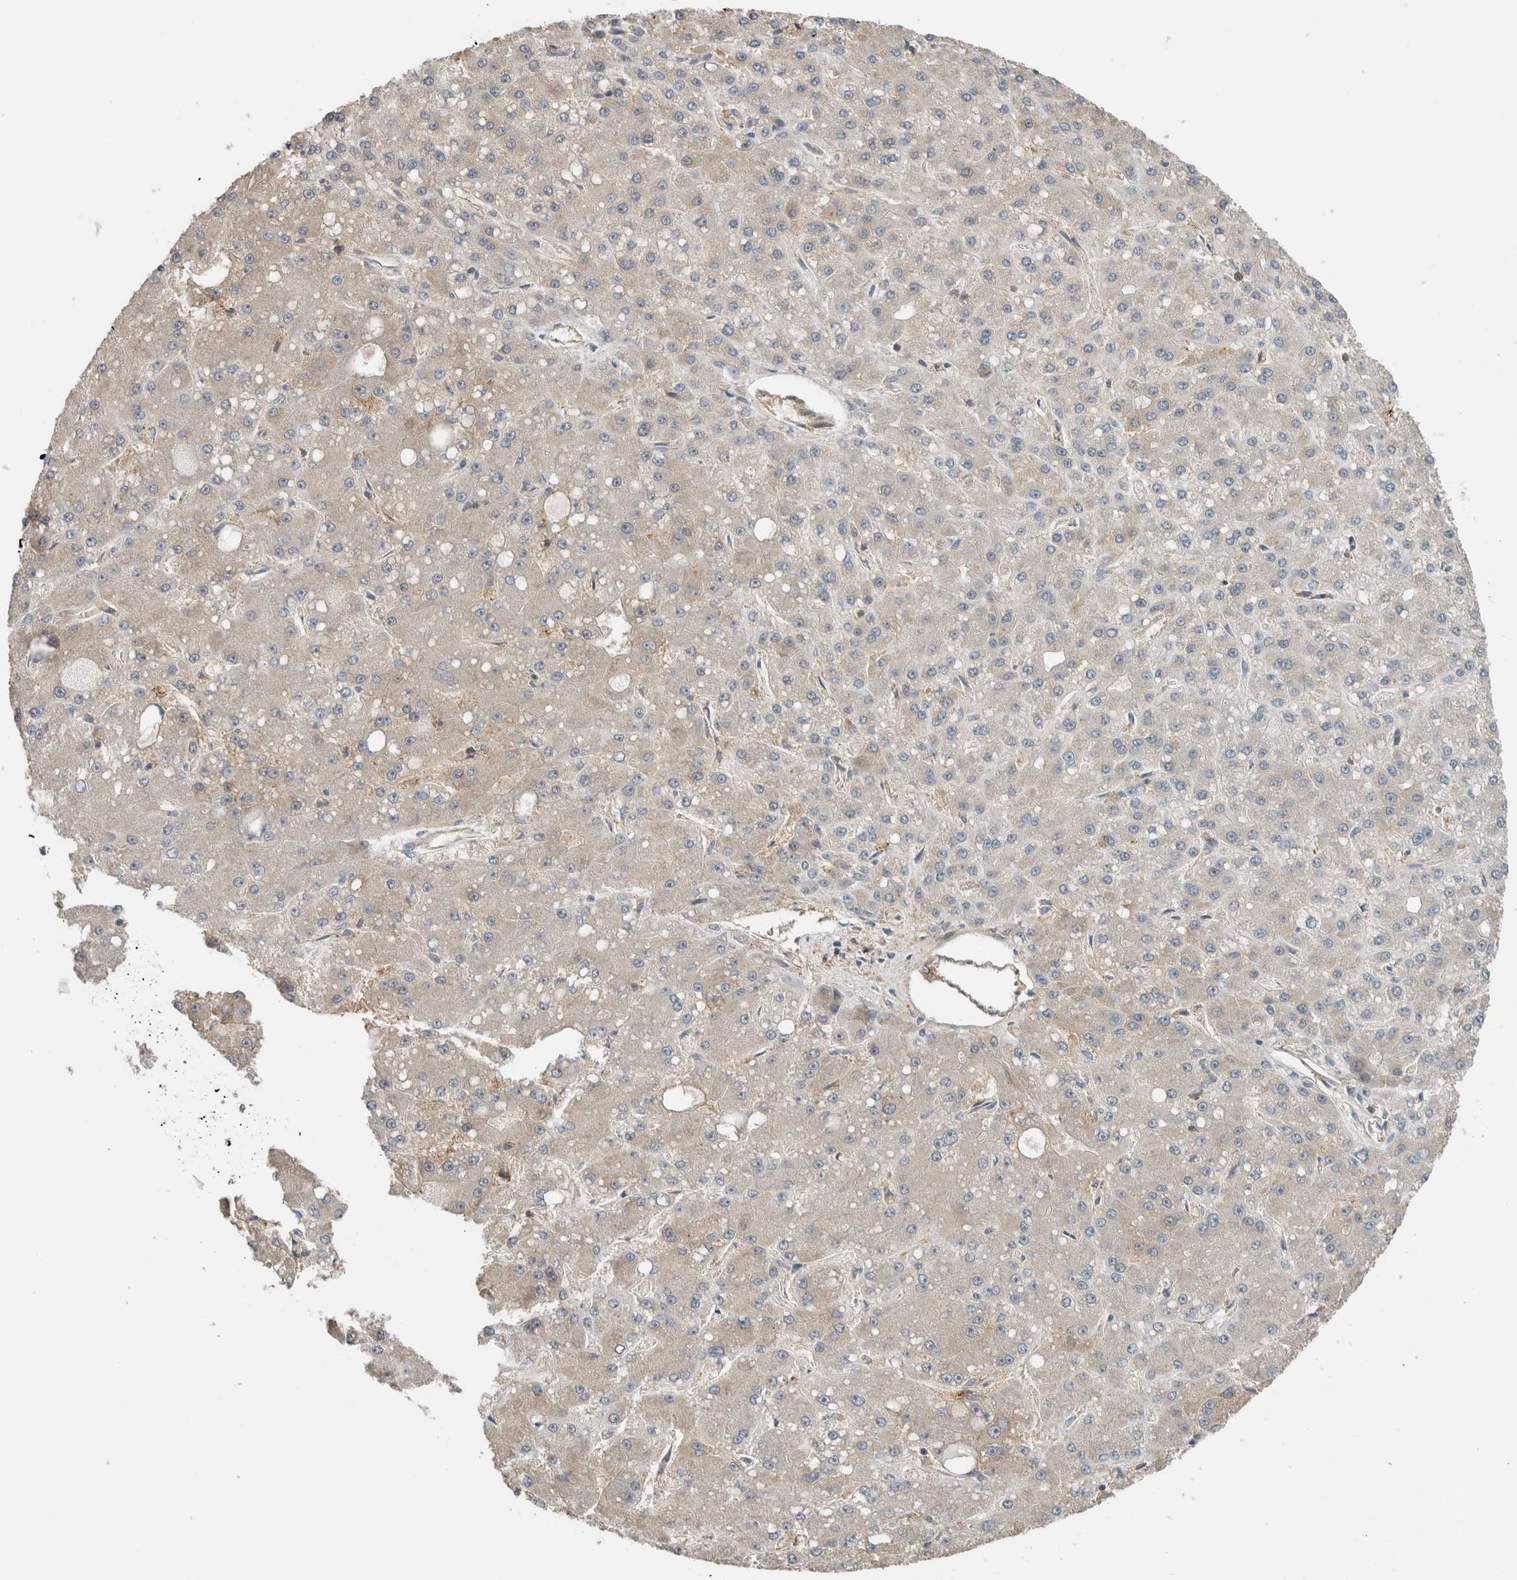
{"staining": {"intensity": "negative", "quantity": "none", "location": "none"}, "tissue": "liver cancer", "cell_type": "Tumor cells", "image_type": "cancer", "snomed": [{"axis": "morphology", "description": "Carcinoma, Hepatocellular, NOS"}, {"axis": "topography", "description": "Liver"}], "caption": "DAB (3,3'-diaminobenzidine) immunohistochemical staining of human liver cancer shows no significant staining in tumor cells.", "gene": "PFDN4", "patient": {"sex": "male", "age": 67}}